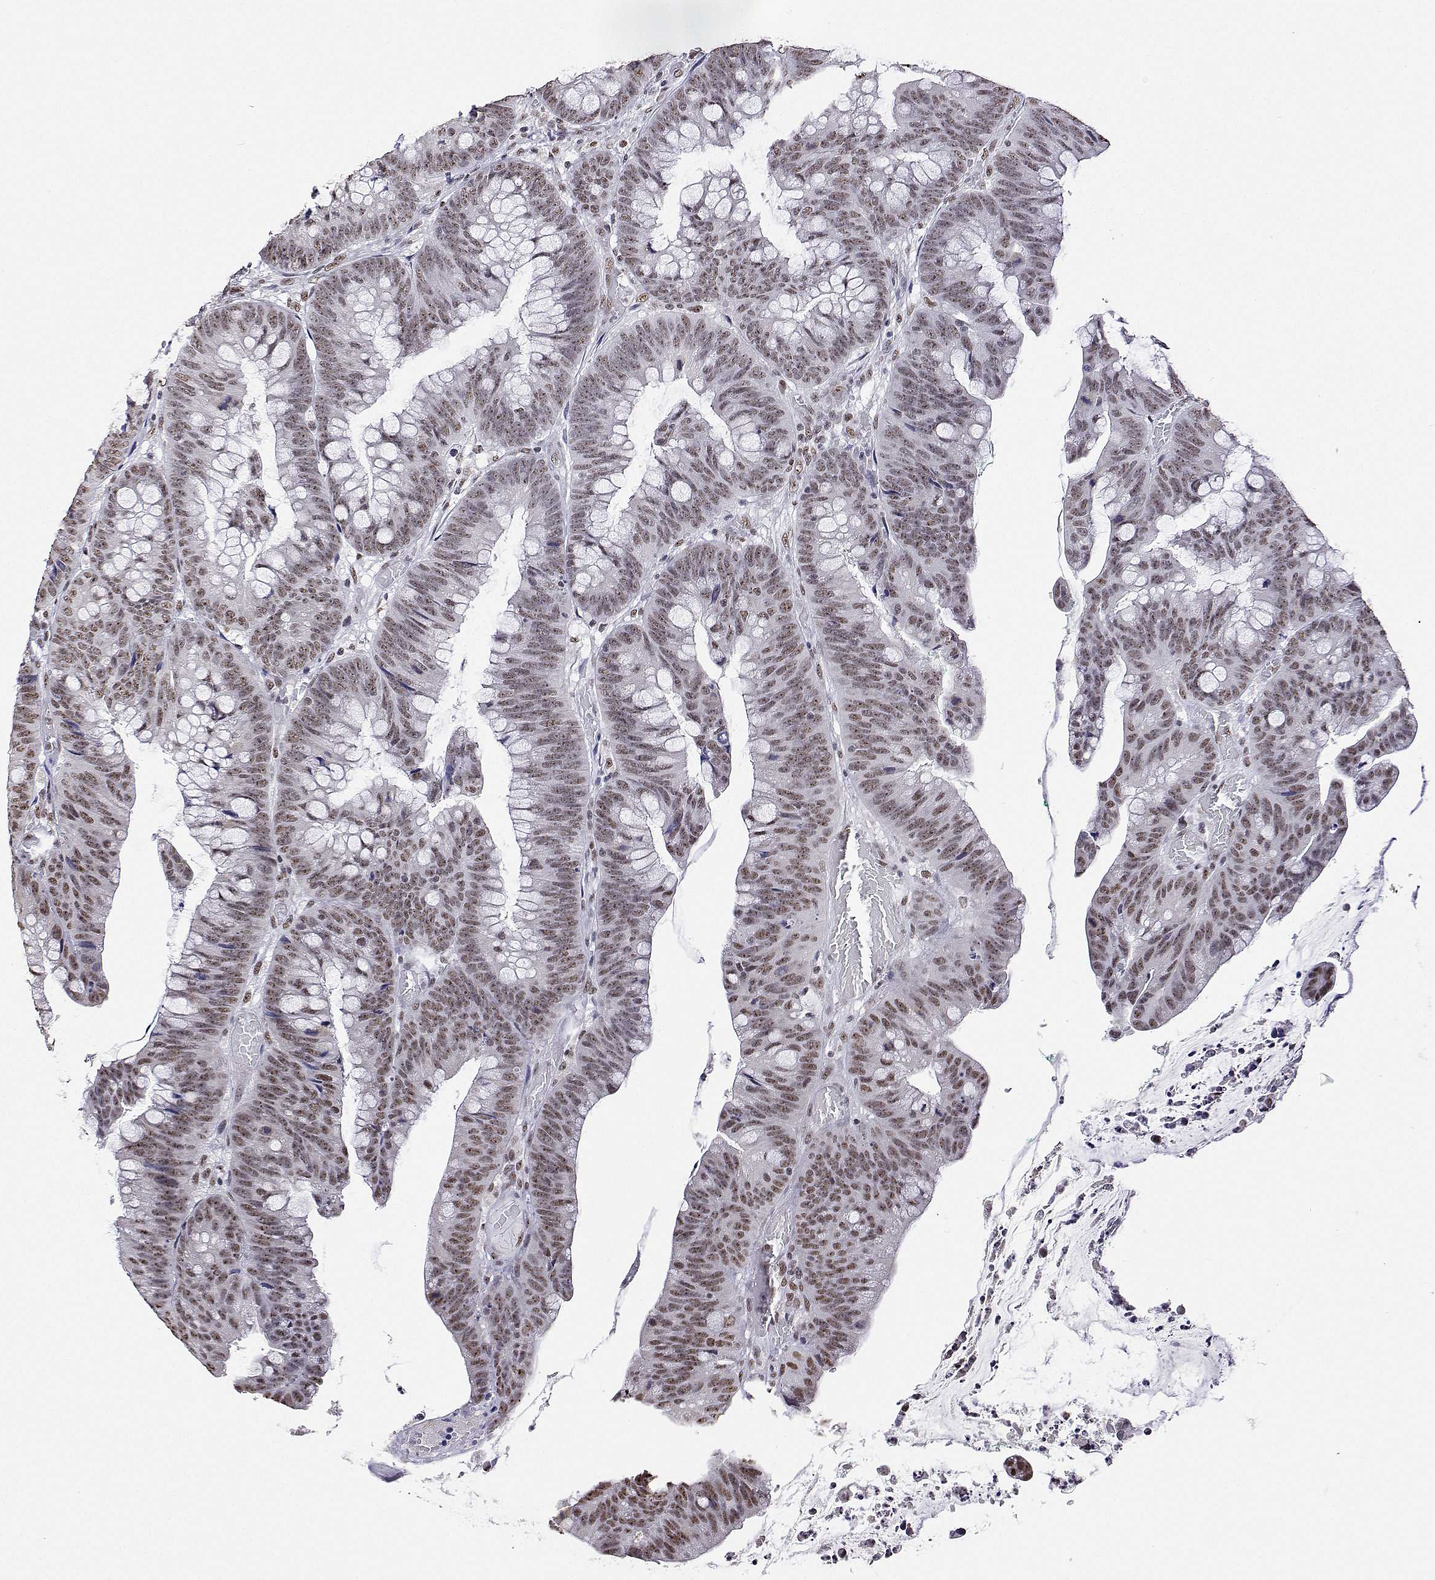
{"staining": {"intensity": "weak", "quantity": ">75%", "location": "nuclear"}, "tissue": "colorectal cancer", "cell_type": "Tumor cells", "image_type": "cancer", "snomed": [{"axis": "morphology", "description": "Adenocarcinoma, NOS"}, {"axis": "topography", "description": "Colon"}], "caption": "A low amount of weak nuclear expression is appreciated in about >75% of tumor cells in colorectal cancer (adenocarcinoma) tissue.", "gene": "ADAR", "patient": {"sex": "female", "age": 86}}